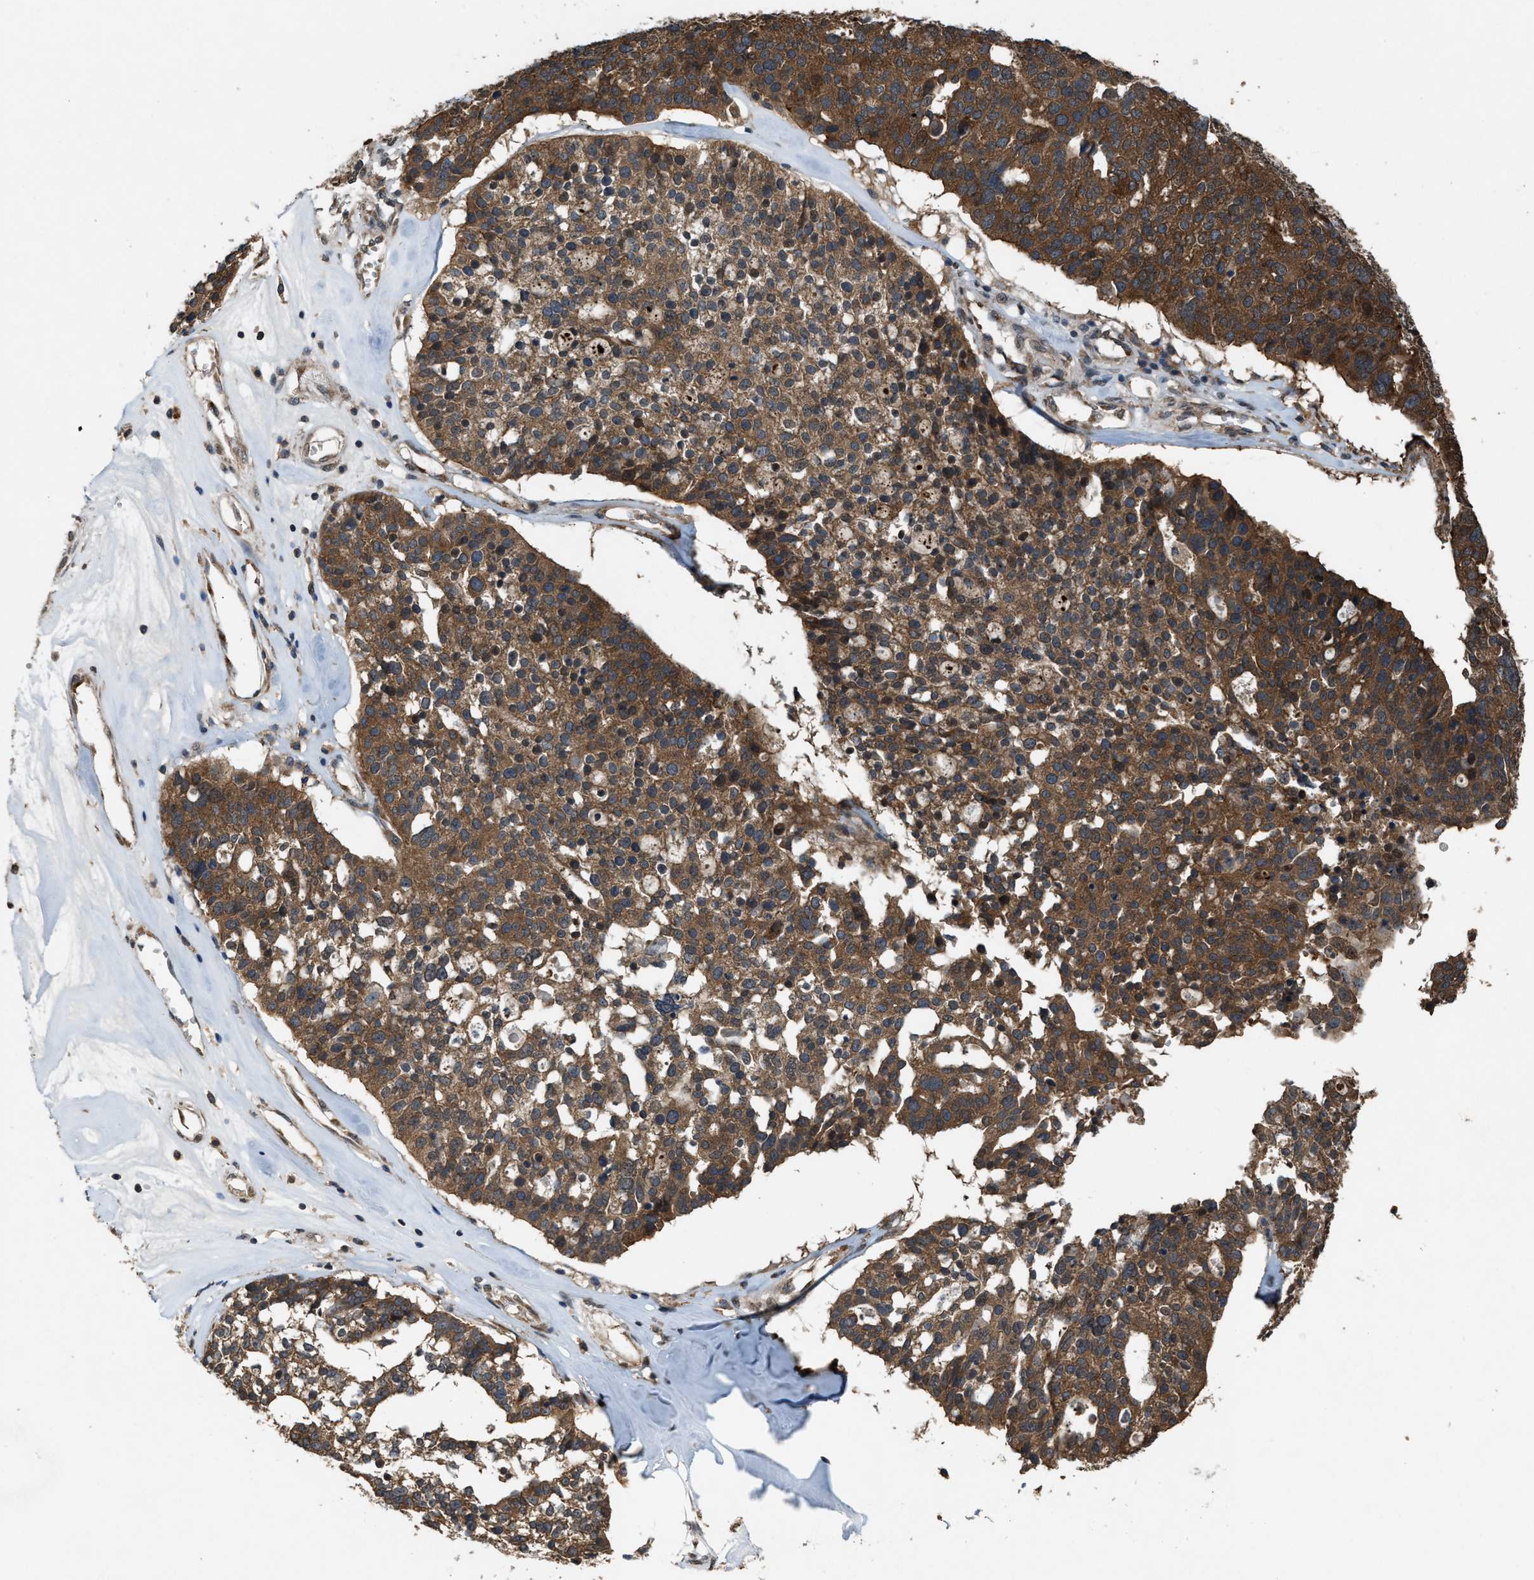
{"staining": {"intensity": "moderate", "quantity": ">75%", "location": "cytoplasmic/membranous"}, "tissue": "ovarian cancer", "cell_type": "Tumor cells", "image_type": "cancer", "snomed": [{"axis": "morphology", "description": "Cystadenocarcinoma, serous, NOS"}, {"axis": "topography", "description": "Ovary"}], "caption": "Protein analysis of ovarian serous cystadenocarcinoma tissue displays moderate cytoplasmic/membranous staining in approximately >75% of tumor cells.", "gene": "ARHGEF5", "patient": {"sex": "female", "age": 59}}